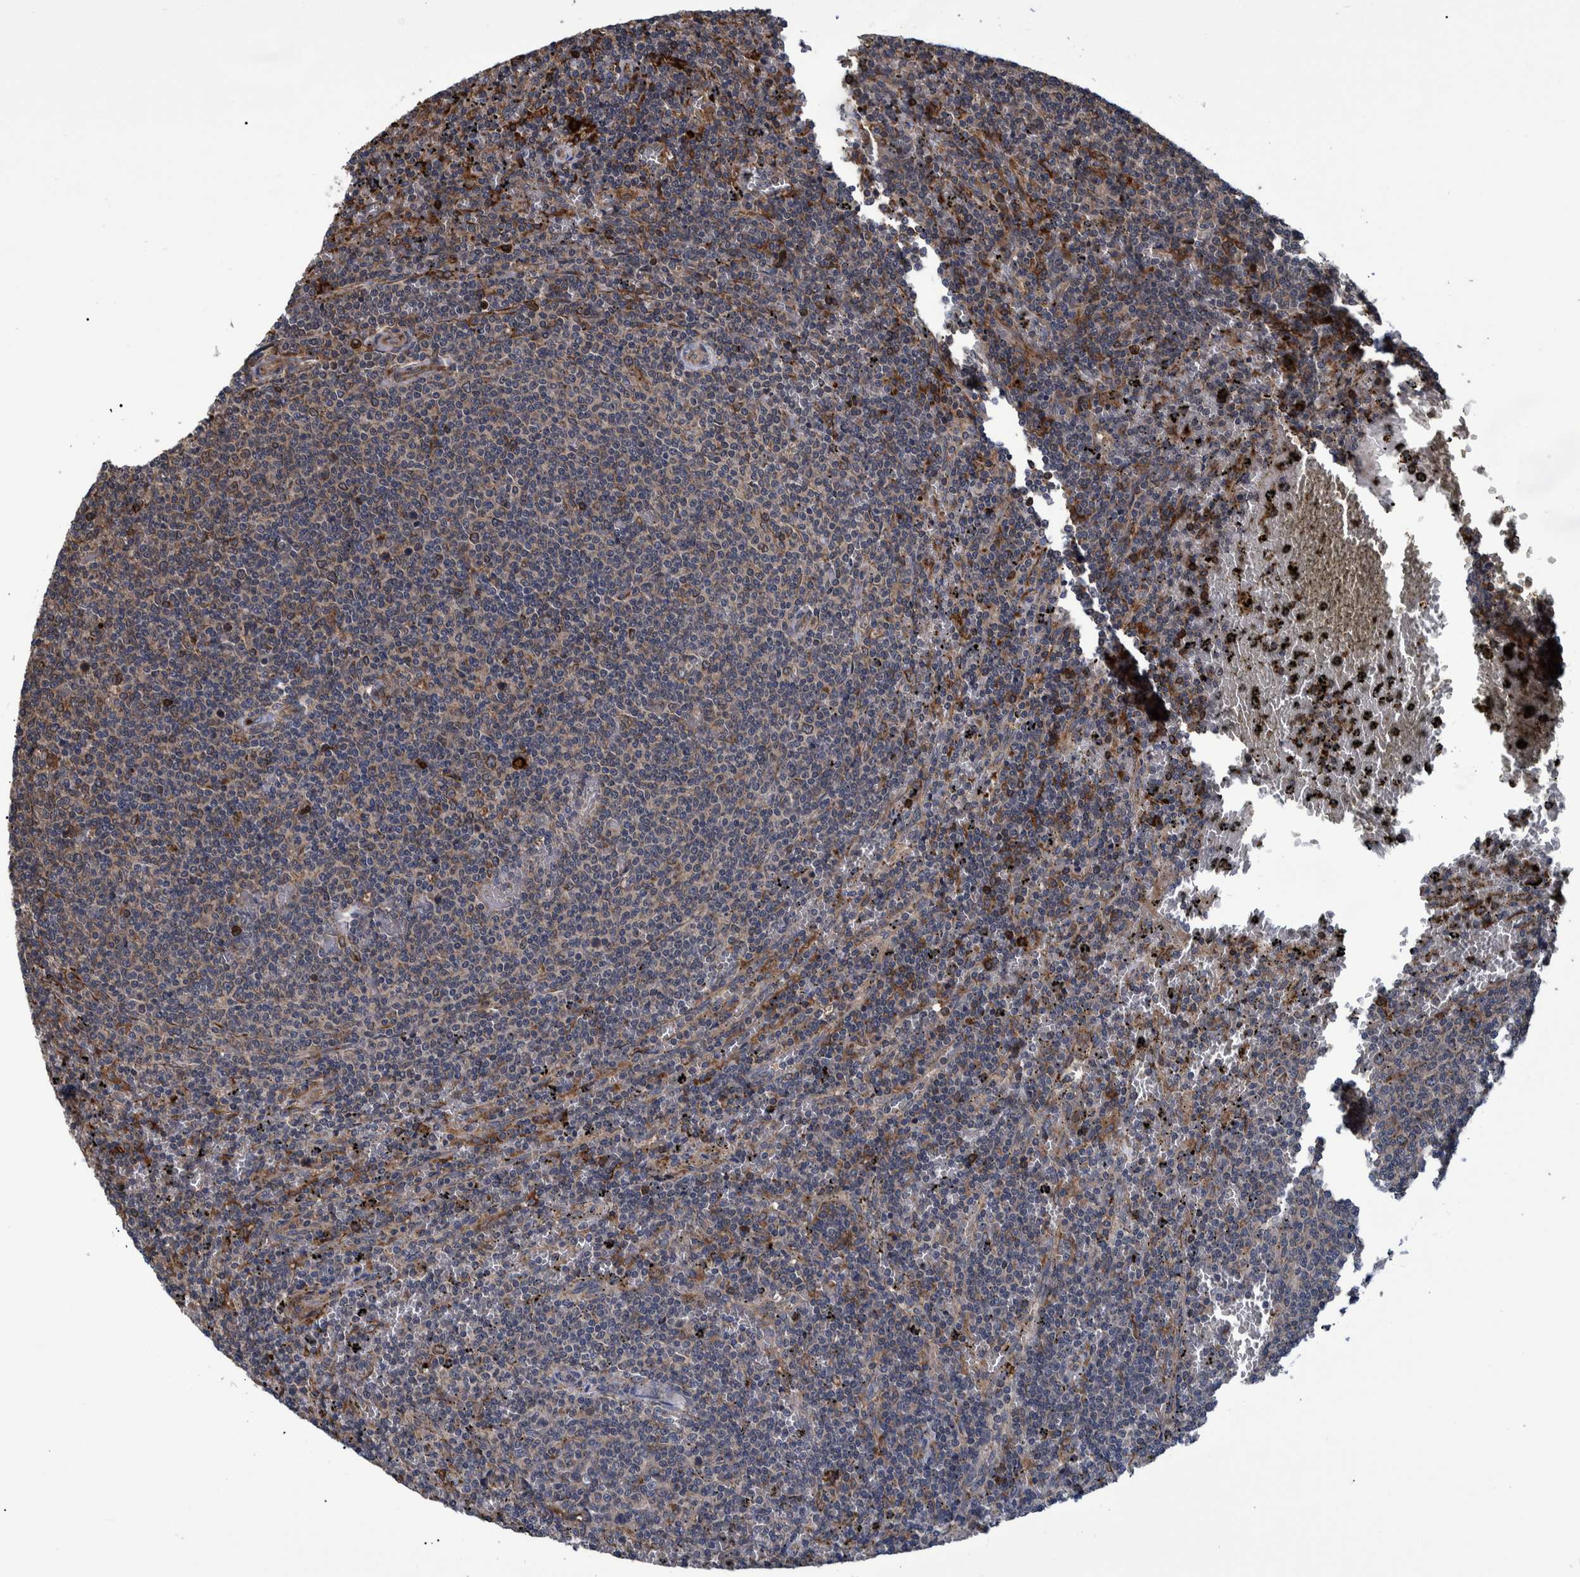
{"staining": {"intensity": "weak", "quantity": "25%-75%", "location": "cytoplasmic/membranous"}, "tissue": "lymphoma", "cell_type": "Tumor cells", "image_type": "cancer", "snomed": [{"axis": "morphology", "description": "Malignant lymphoma, non-Hodgkin's type, Low grade"}, {"axis": "topography", "description": "Spleen"}], "caption": "Low-grade malignant lymphoma, non-Hodgkin's type was stained to show a protein in brown. There is low levels of weak cytoplasmic/membranous staining in approximately 25%-75% of tumor cells. (IHC, brightfield microscopy, high magnification).", "gene": "SPAG5", "patient": {"sex": "female", "age": 50}}